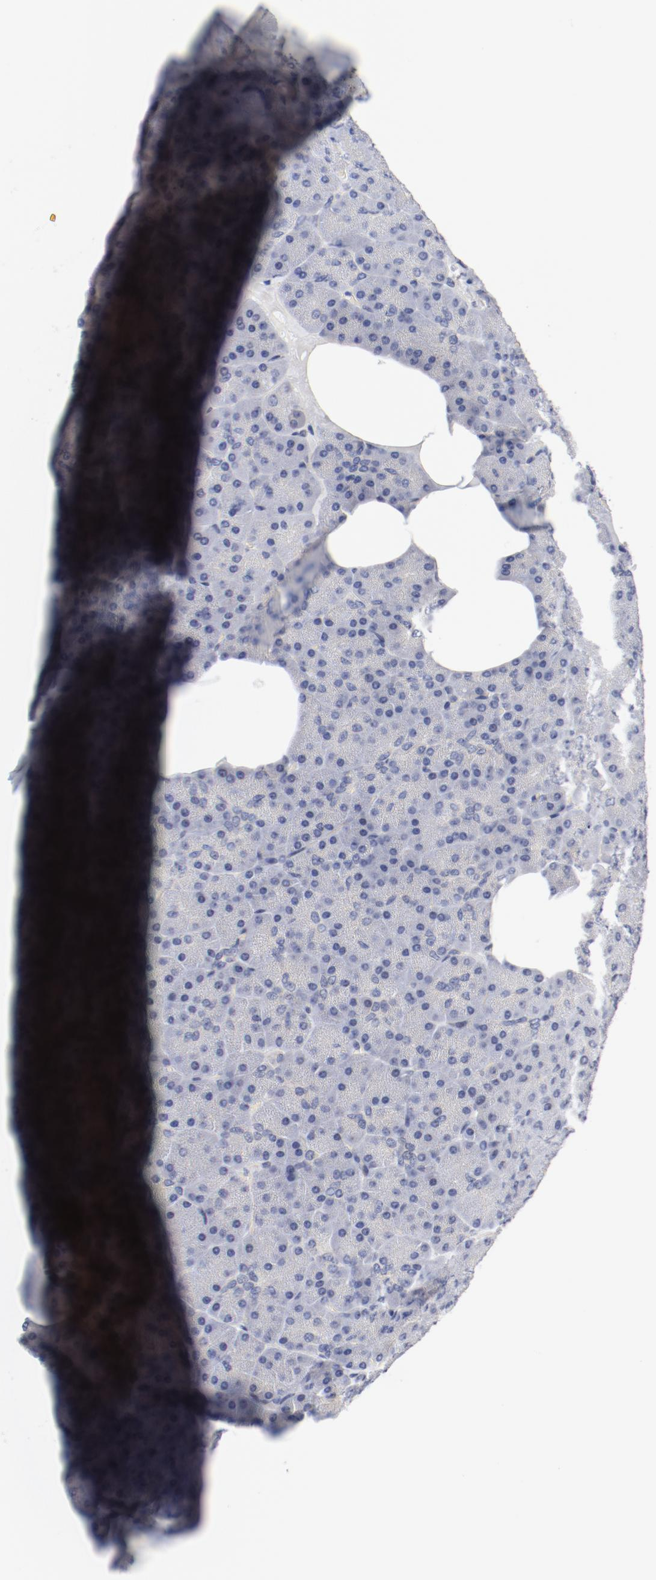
{"staining": {"intensity": "negative", "quantity": "none", "location": "none"}, "tissue": "pancreas", "cell_type": "Exocrine glandular cells", "image_type": "normal", "snomed": [{"axis": "morphology", "description": "Normal tissue, NOS"}, {"axis": "topography", "description": "Pancreas"}], "caption": "Immunohistochemical staining of unremarkable human pancreas shows no significant expression in exocrine glandular cells. The staining is performed using DAB brown chromogen with nuclei counter-stained in using hematoxylin.", "gene": "GPR143", "patient": {"sex": "female", "age": 35}}